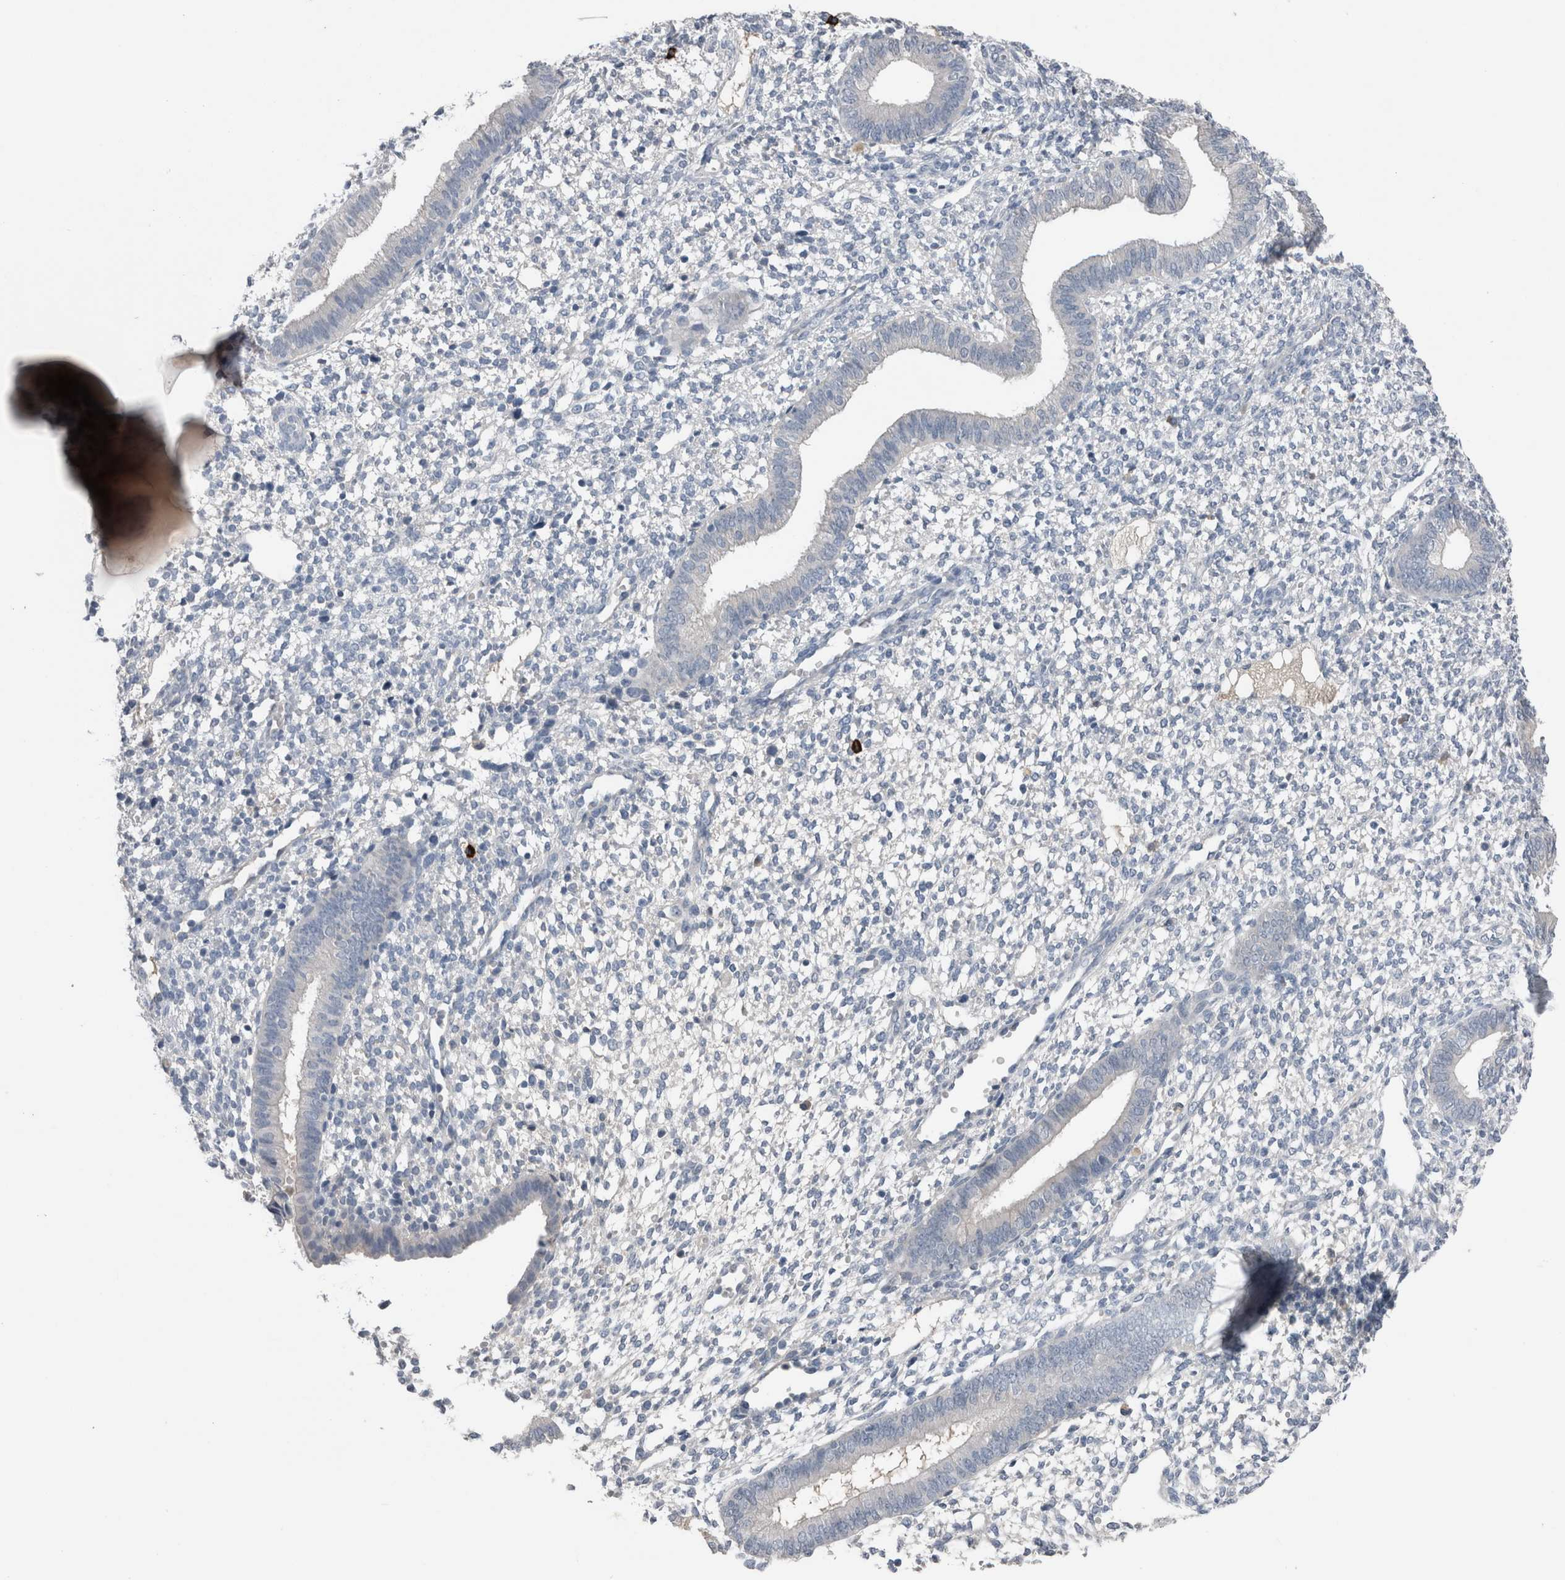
{"staining": {"intensity": "negative", "quantity": "none", "location": "none"}, "tissue": "endometrium", "cell_type": "Cells in endometrial stroma", "image_type": "normal", "snomed": [{"axis": "morphology", "description": "Normal tissue, NOS"}, {"axis": "topography", "description": "Endometrium"}], "caption": "Immunohistochemistry (IHC) histopathology image of benign endometrium stained for a protein (brown), which displays no expression in cells in endometrial stroma.", "gene": "CRNN", "patient": {"sex": "female", "age": 46}}